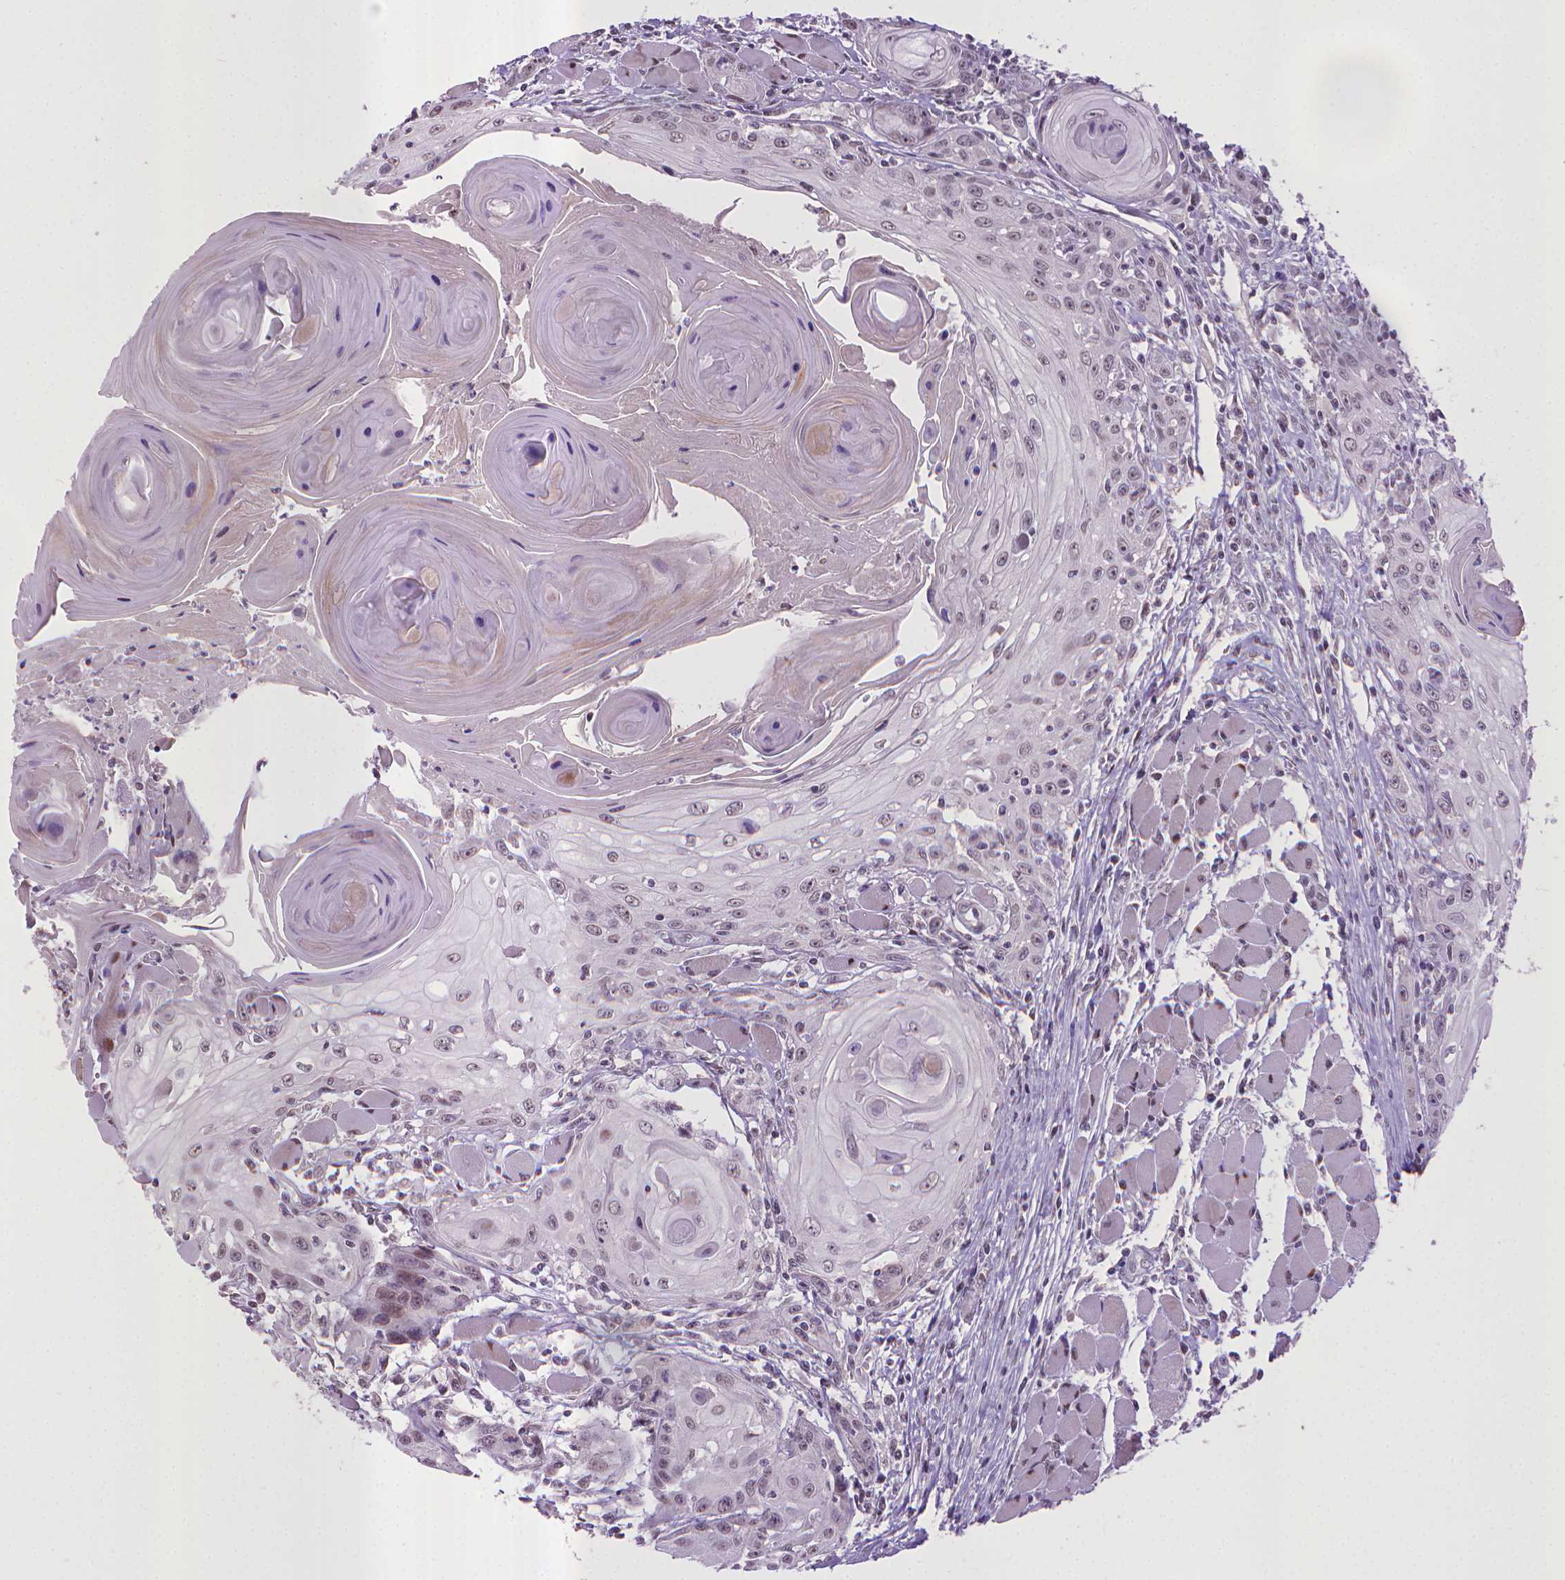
{"staining": {"intensity": "weak", "quantity": "<25%", "location": "nuclear"}, "tissue": "head and neck cancer", "cell_type": "Tumor cells", "image_type": "cancer", "snomed": [{"axis": "morphology", "description": "Squamous cell carcinoma, NOS"}, {"axis": "topography", "description": "Head-Neck"}], "caption": "IHC of human squamous cell carcinoma (head and neck) reveals no positivity in tumor cells.", "gene": "KMO", "patient": {"sex": "female", "age": 80}}